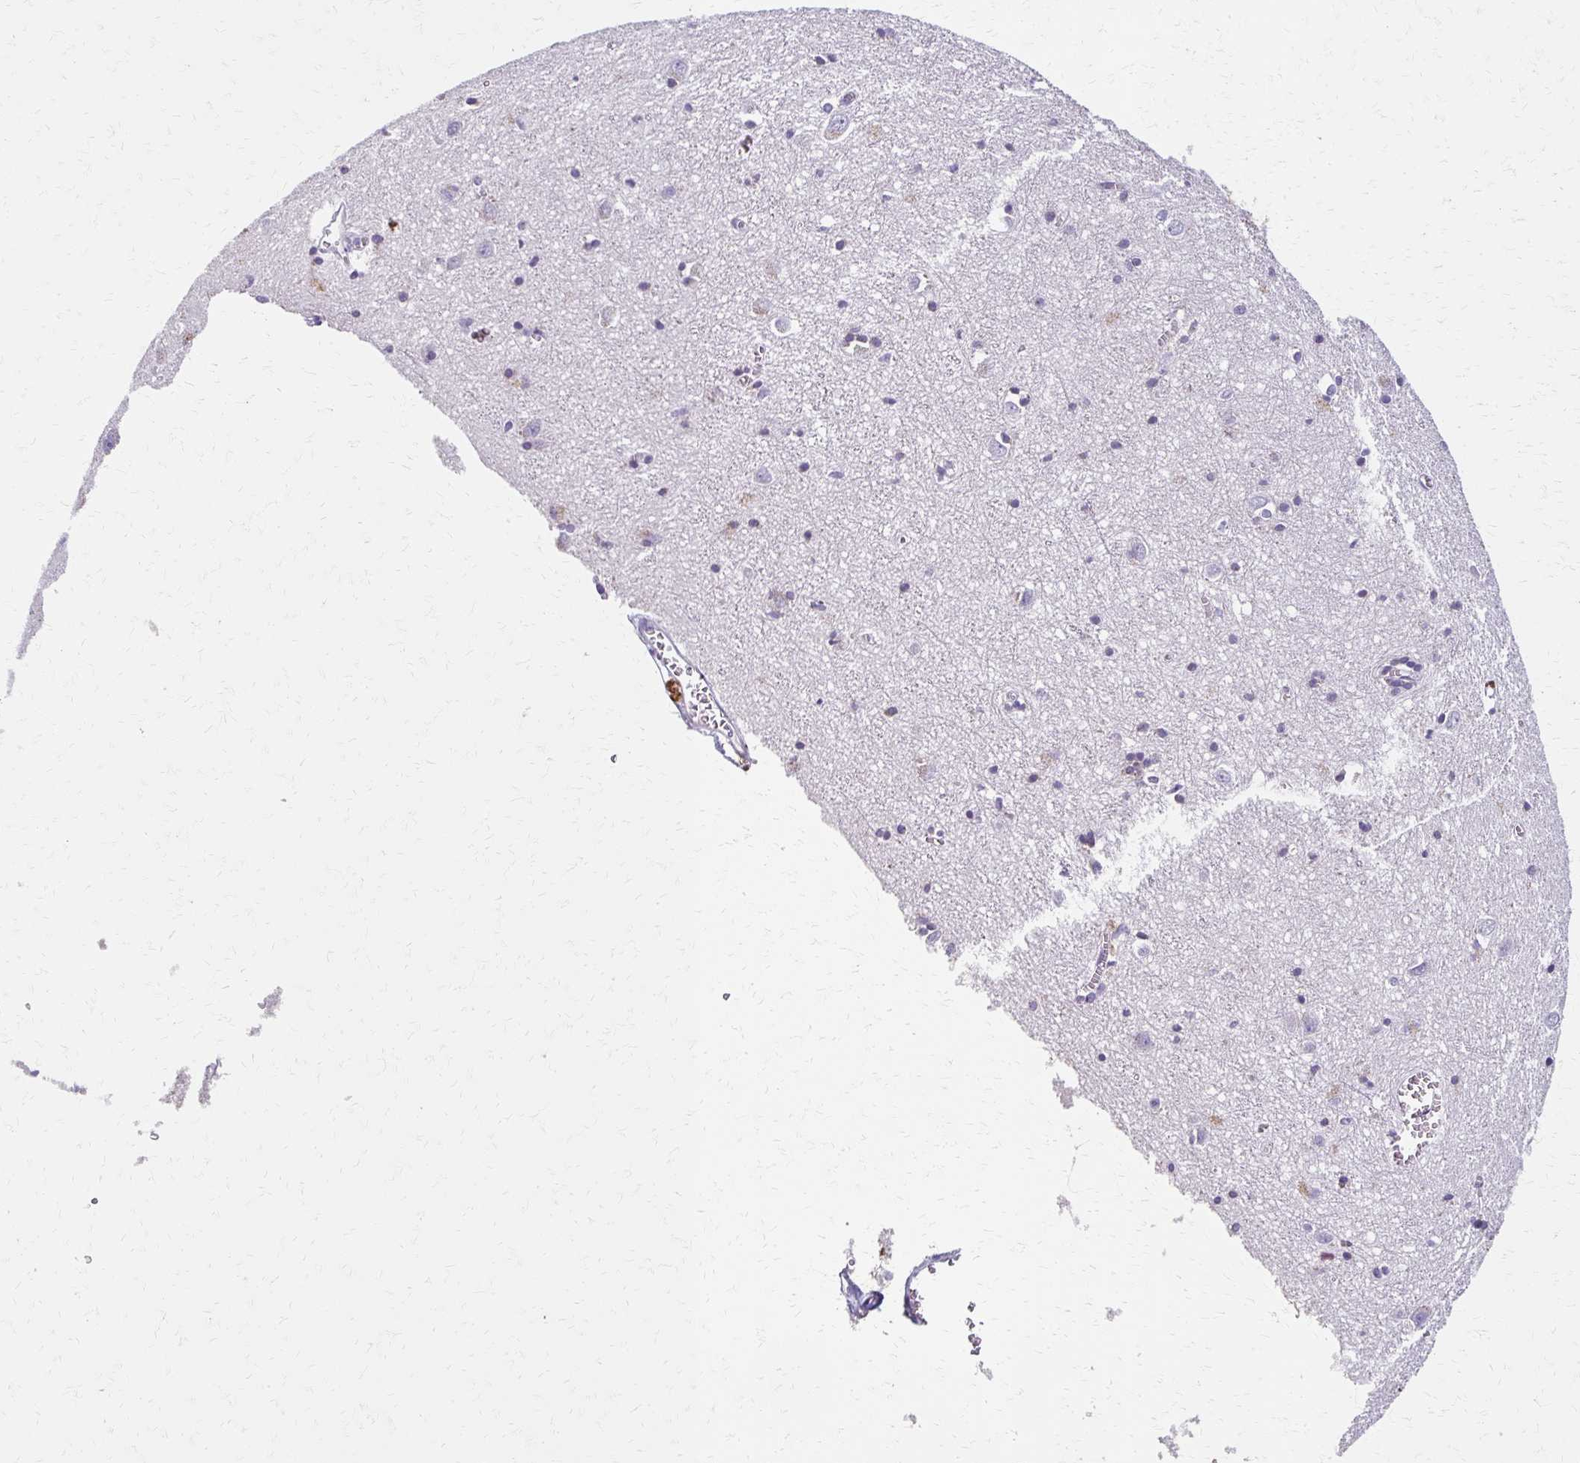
{"staining": {"intensity": "negative", "quantity": "none", "location": "none"}, "tissue": "cerebral cortex", "cell_type": "Endothelial cells", "image_type": "normal", "snomed": [{"axis": "morphology", "description": "Normal tissue, NOS"}, {"axis": "topography", "description": "Cerebral cortex"}], "caption": "The photomicrograph demonstrates no significant expression in endothelial cells of cerebral cortex. (Stains: DAB immunohistochemistry with hematoxylin counter stain, Microscopy: brightfield microscopy at high magnification).", "gene": "BBS12", "patient": {"sex": "male", "age": 70}}